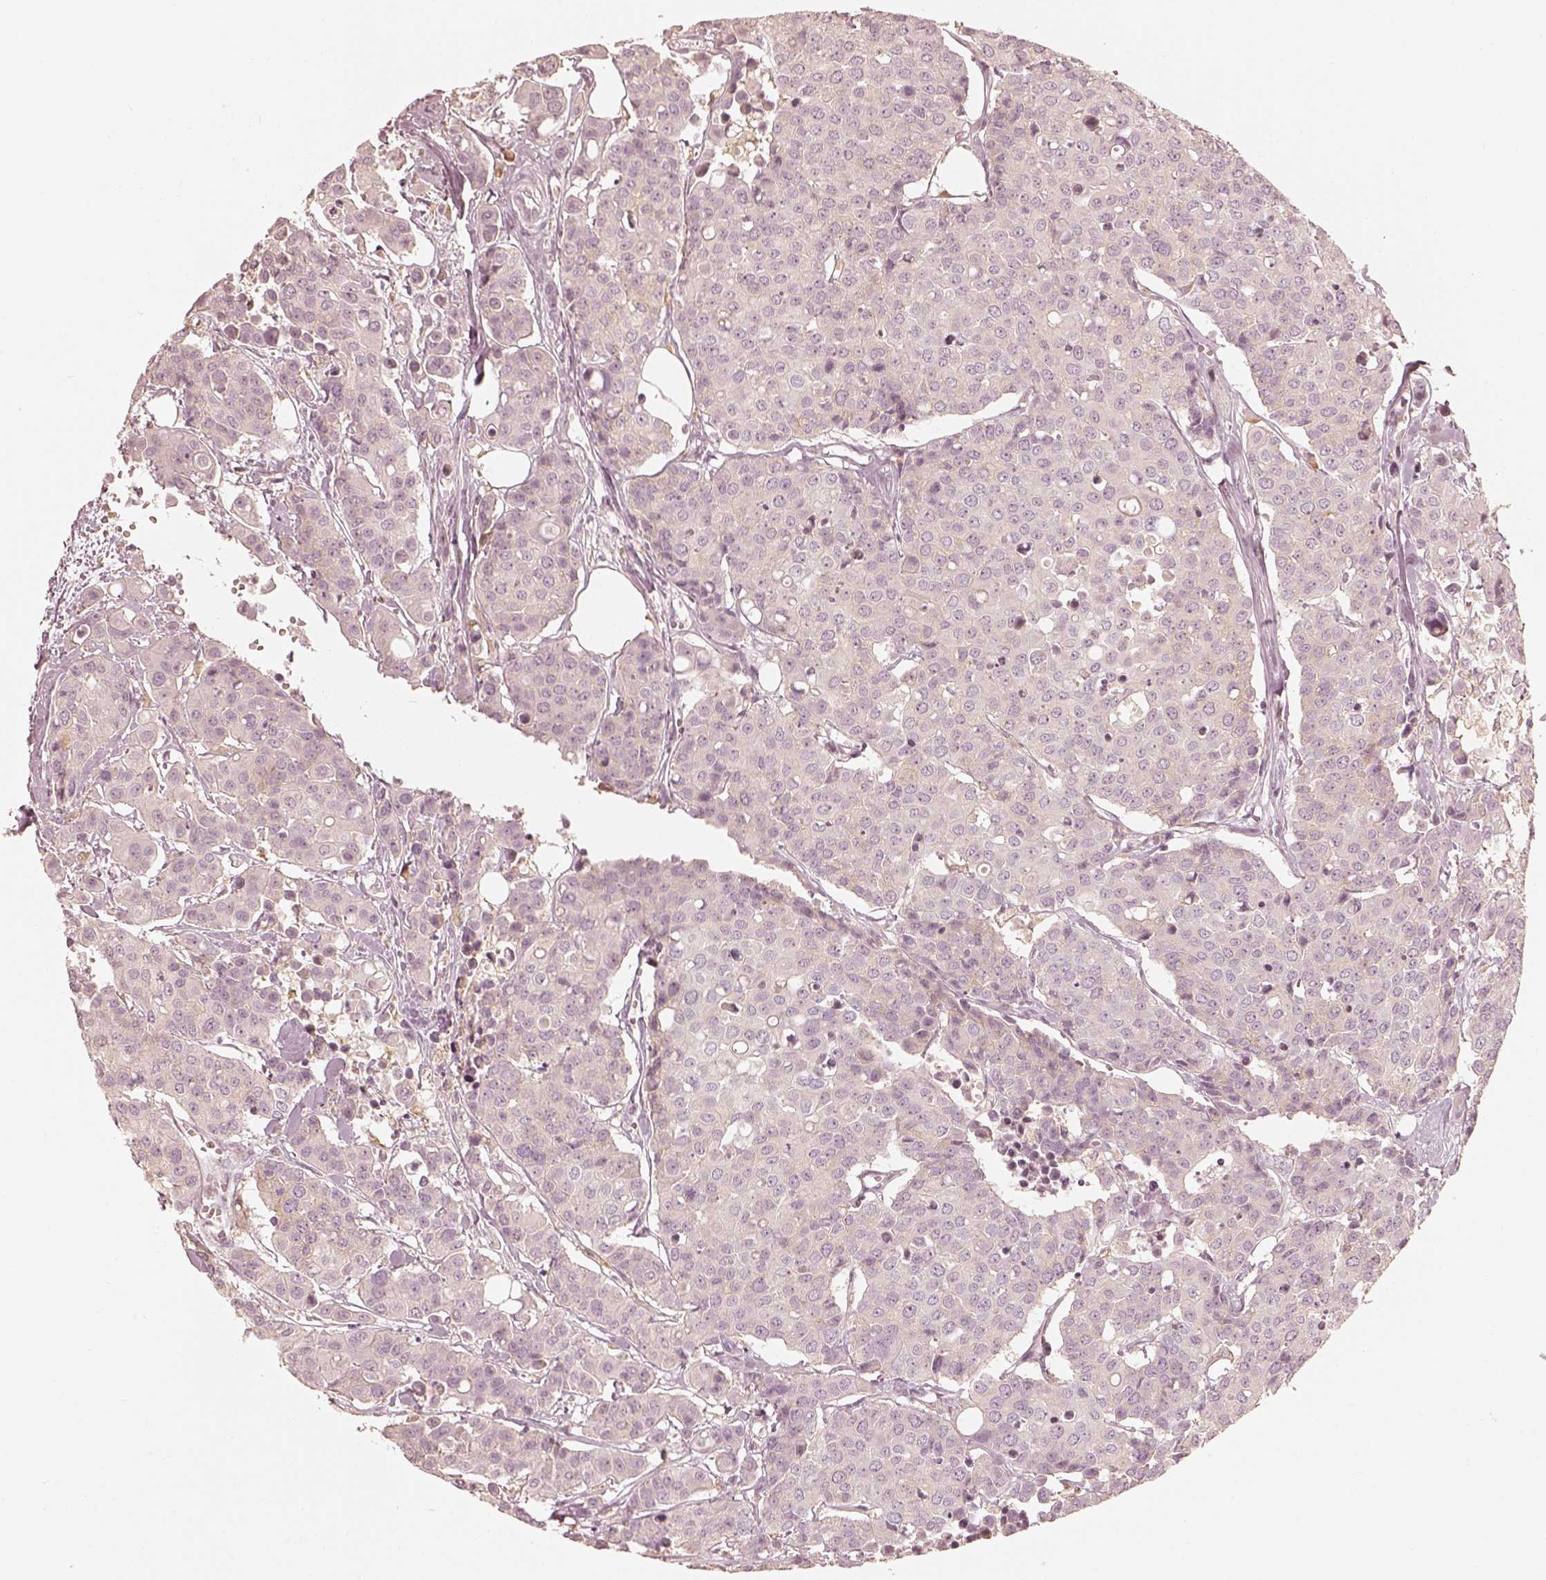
{"staining": {"intensity": "negative", "quantity": "none", "location": "none"}, "tissue": "carcinoid", "cell_type": "Tumor cells", "image_type": "cancer", "snomed": [{"axis": "morphology", "description": "Carcinoid, malignant, NOS"}, {"axis": "topography", "description": "Colon"}], "caption": "An immunohistochemistry (IHC) histopathology image of malignant carcinoid is shown. There is no staining in tumor cells of malignant carcinoid.", "gene": "FMNL2", "patient": {"sex": "male", "age": 81}}